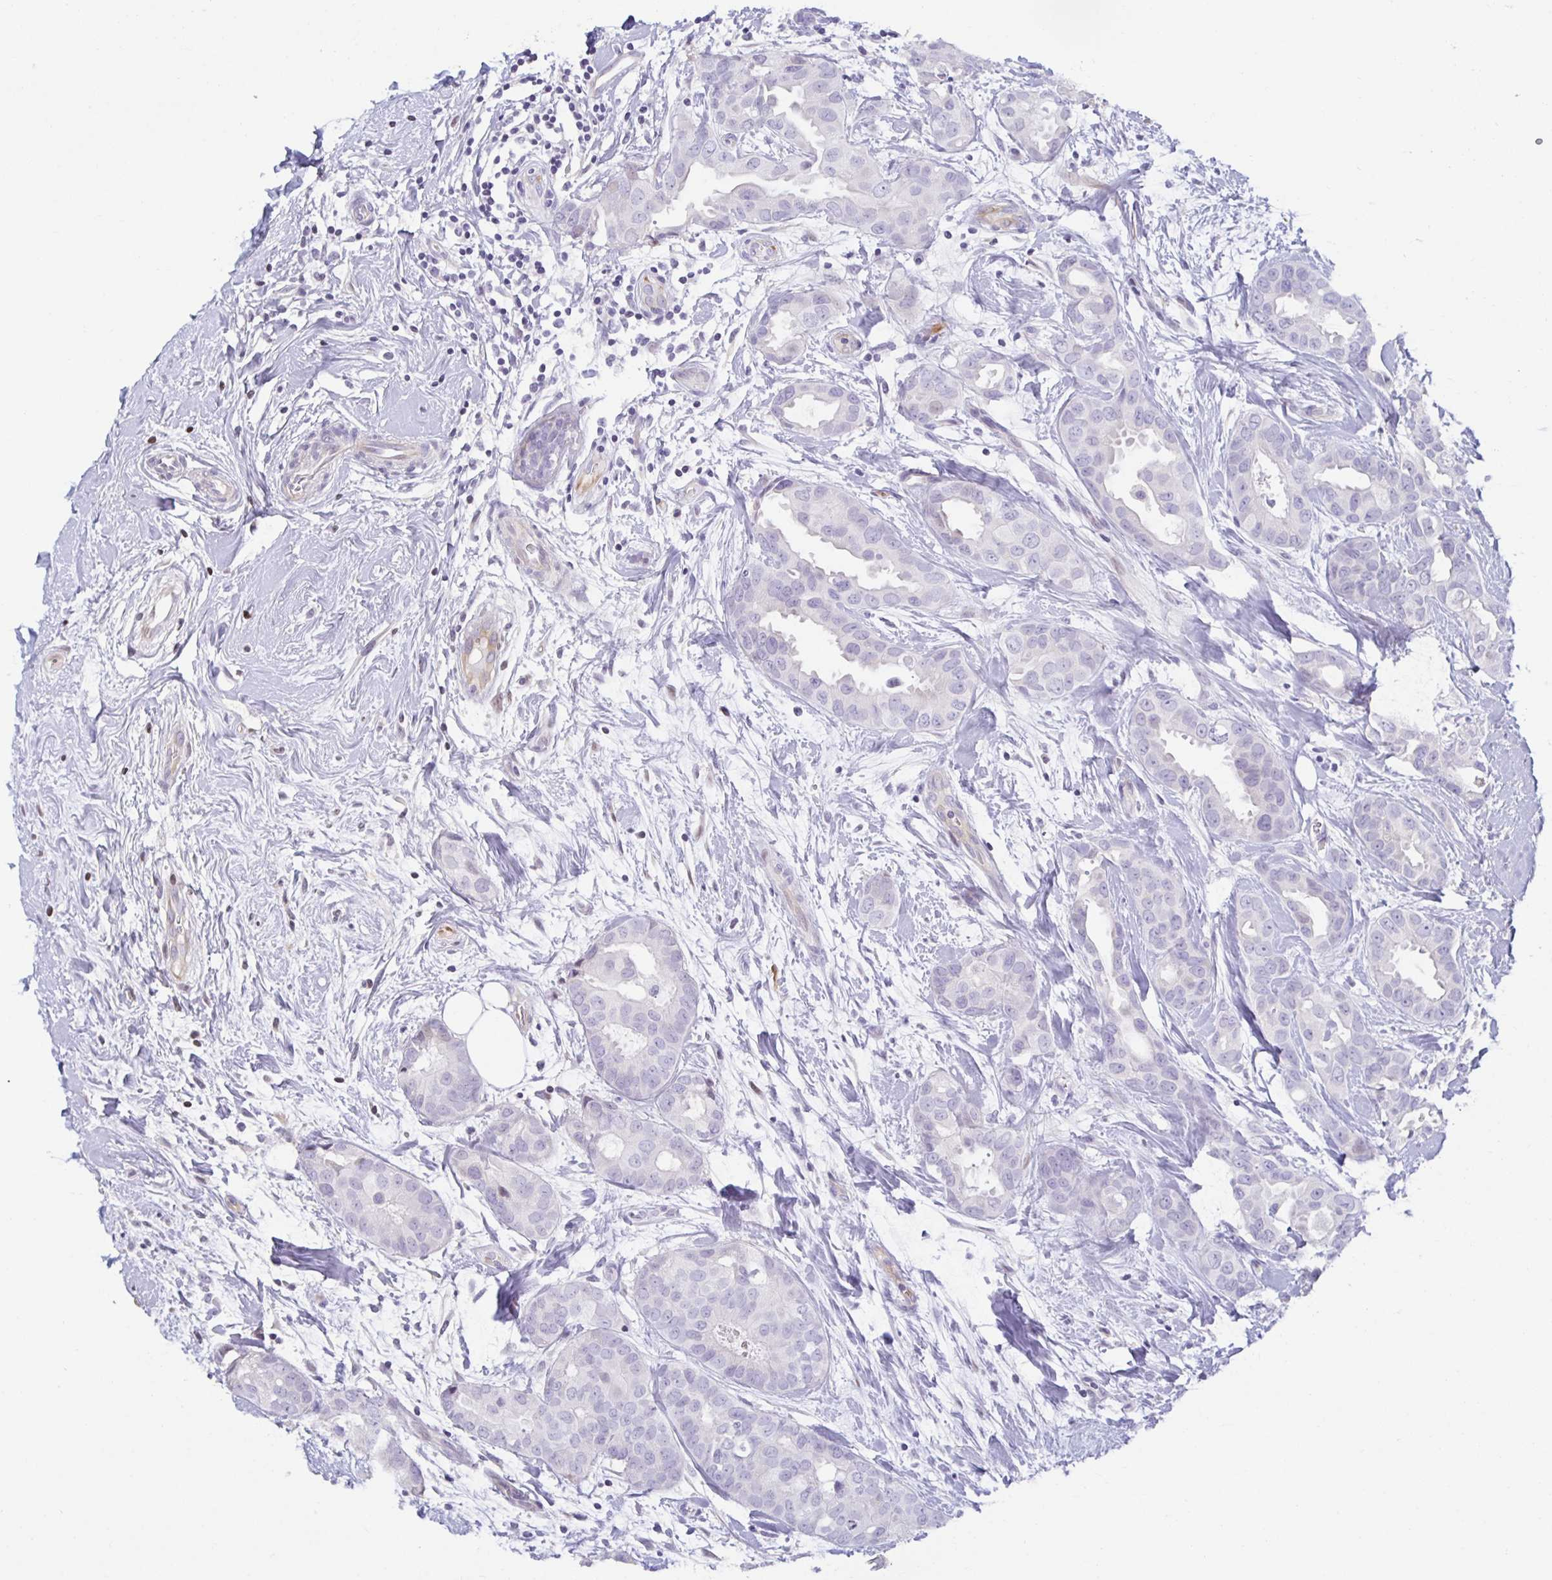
{"staining": {"intensity": "negative", "quantity": "none", "location": "none"}, "tissue": "breast cancer", "cell_type": "Tumor cells", "image_type": "cancer", "snomed": [{"axis": "morphology", "description": "Duct carcinoma"}, {"axis": "topography", "description": "Breast"}], "caption": "This is an immunohistochemistry micrograph of human breast invasive ductal carcinoma. There is no positivity in tumor cells.", "gene": "SPAG4", "patient": {"sex": "female", "age": 45}}